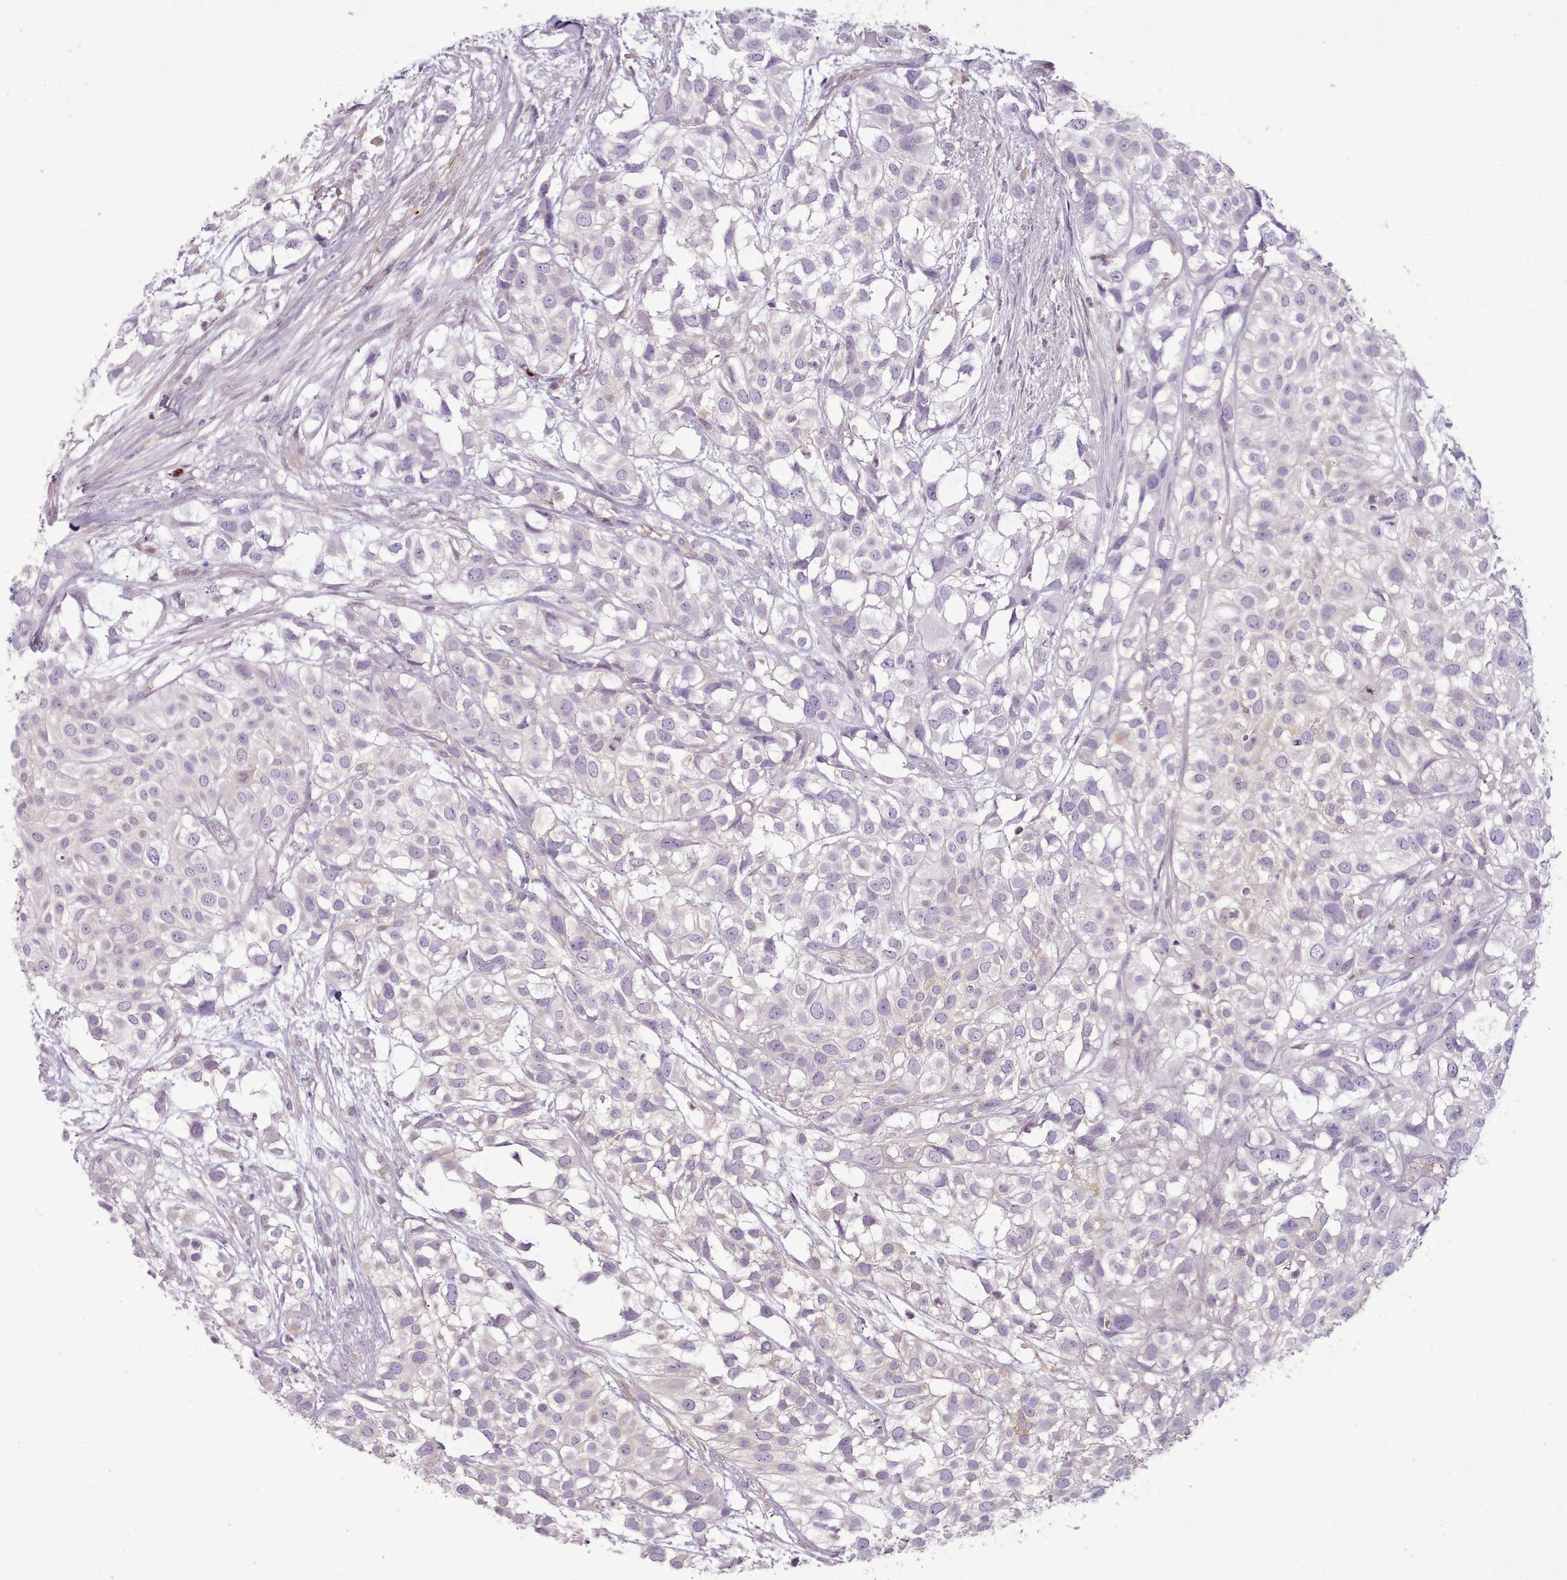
{"staining": {"intensity": "negative", "quantity": "none", "location": "none"}, "tissue": "urothelial cancer", "cell_type": "Tumor cells", "image_type": "cancer", "snomed": [{"axis": "morphology", "description": "Urothelial carcinoma, High grade"}, {"axis": "topography", "description": "Urinary bladder"}], "caption": "Immunohistochemical staining of human urothelial cancer demonstrates no significant positivity in tumor cells.", "gene": "NDST2", "patient": {"sex": "male", "age": 56}}